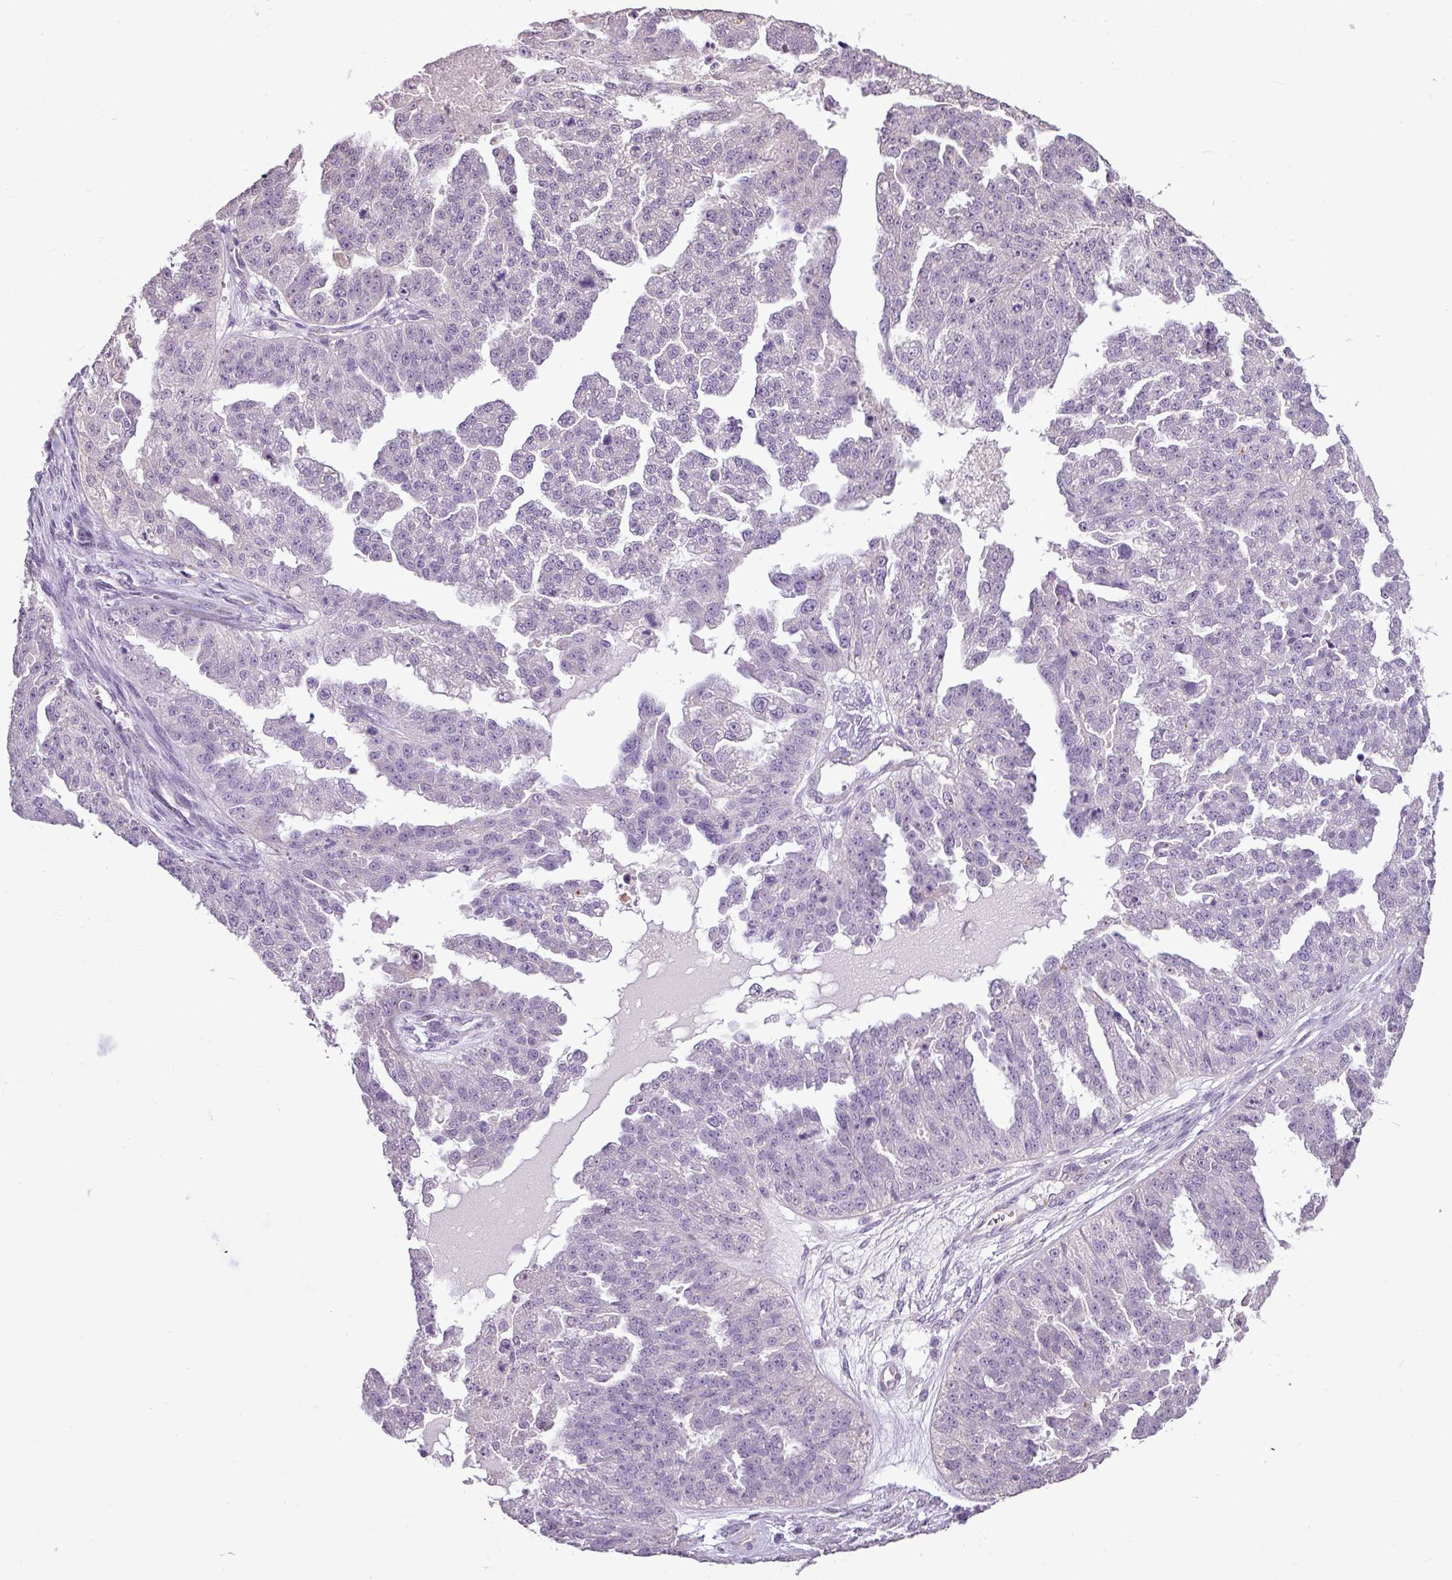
{"staining": {"intensity": "negative", "quantity": "none", "location": "none"}, "tissue": "ovarian cancer", "cell_type": "Tumor cells", "image_type": "cancer", "snomed": [{"axis": "morphology", "description": "Cystadenocarcinoma, serous, NOS"}, {"axis": "topography", "description": "Ovary"}], "caption": "This micrograph is of ovarian cancer stained with immunohistochemistry to label a protein in brown with the nuclei are counter-stained blue. There is no expression in tumor cells.", "gene": "ALDH2", "patient": {"sex": "female", "age": 58}}